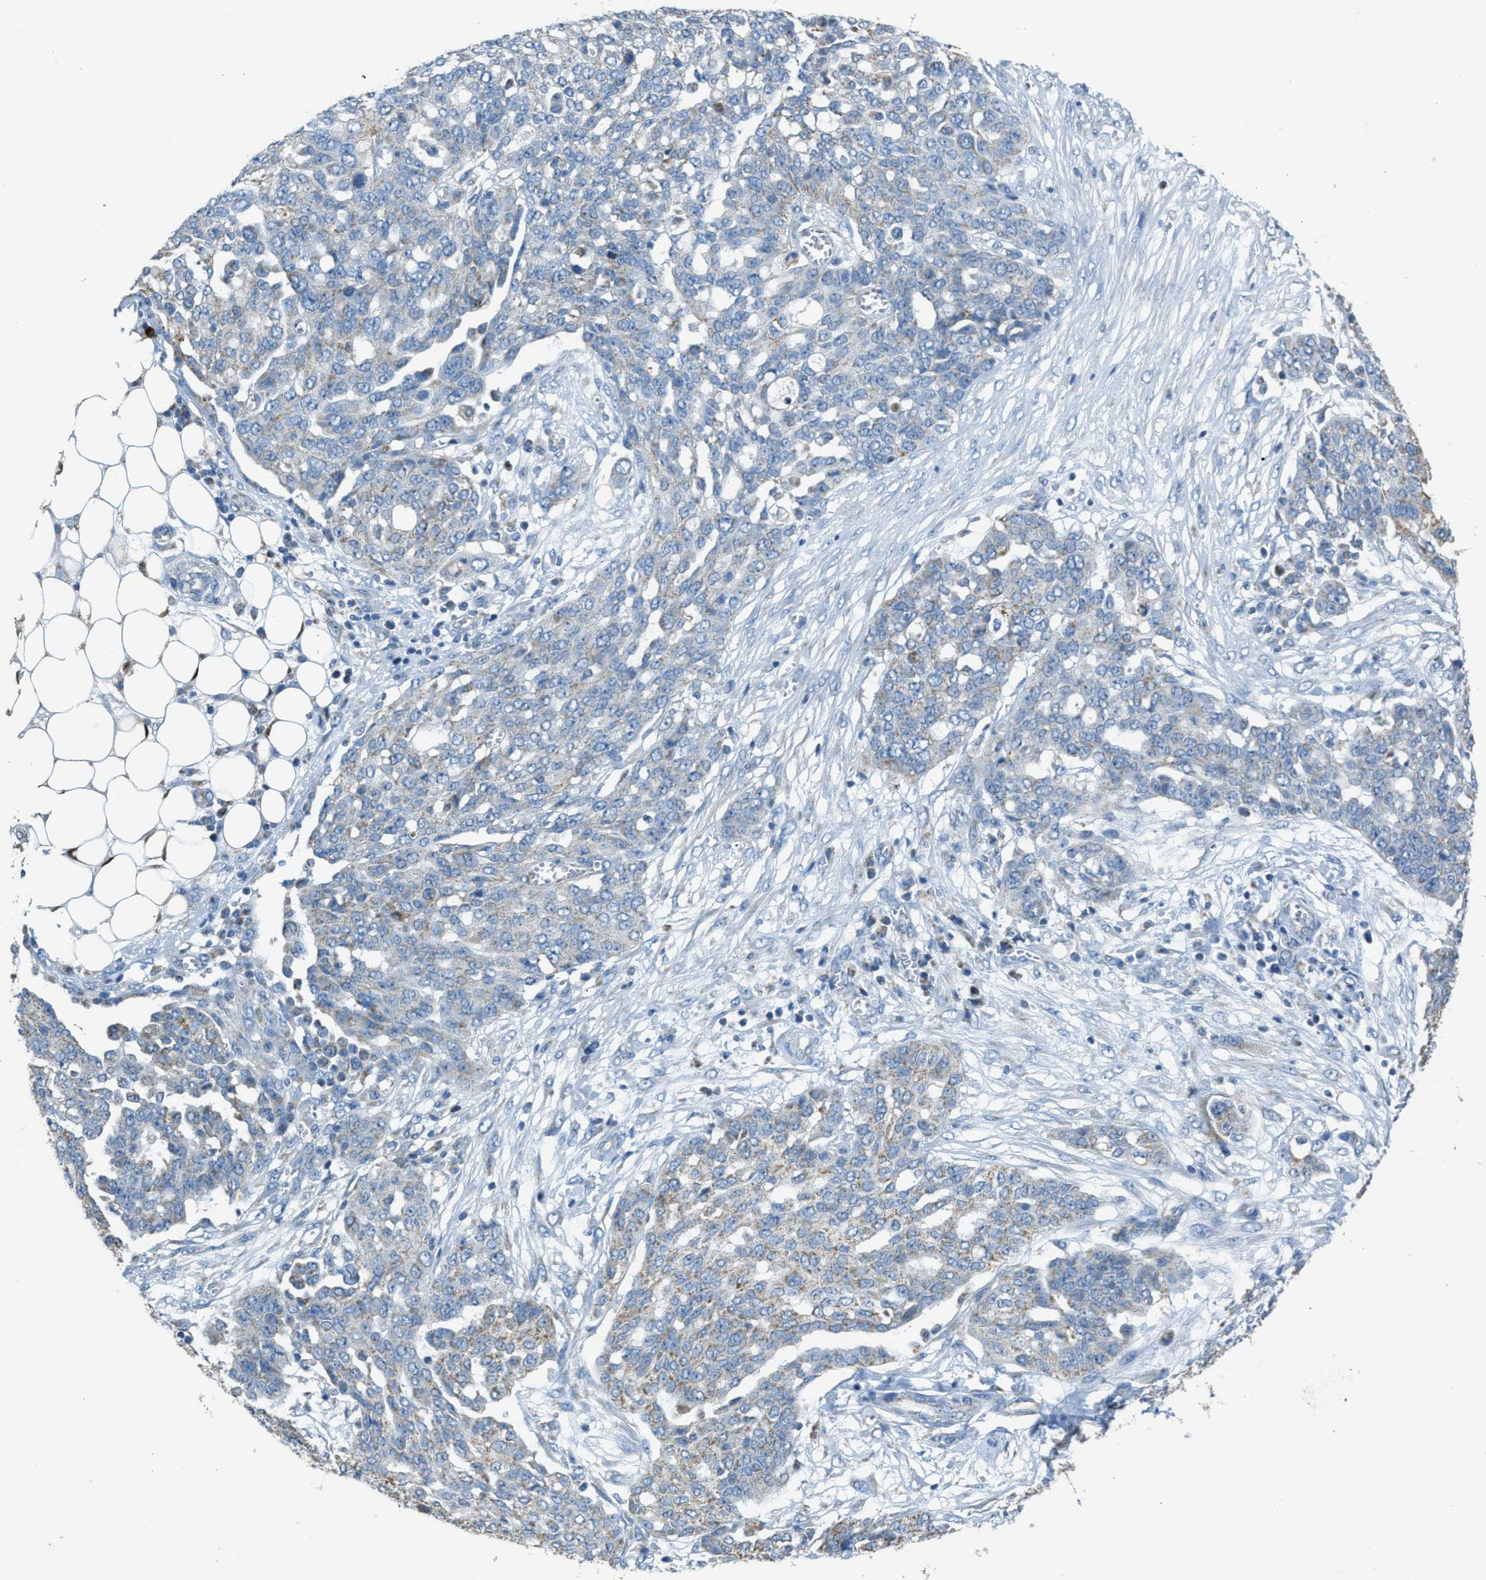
{"staining": {"intensity": "weak", "quantity": "<25%", "location": "cytoplasmic/membranous"}, "tissue": "ovarian cancer", "cell_type": "Tumor cells", "image_type": "cancer", "snomed": [{"axis": "morphology", "description": "Cystadenocarcinoma, serous, NOS"}, {"axis": "topography", "description": "Soft tissue"}, {"axis": "topography", "description": "Ovary"}], "caption": "Photomicrograph shows no significant protein expression in tumor cells of ovarian cancer (serous cystadenocarcinoma).", "gene": "SLC25A11", "patient": {"sex": "female", "age": 57}}